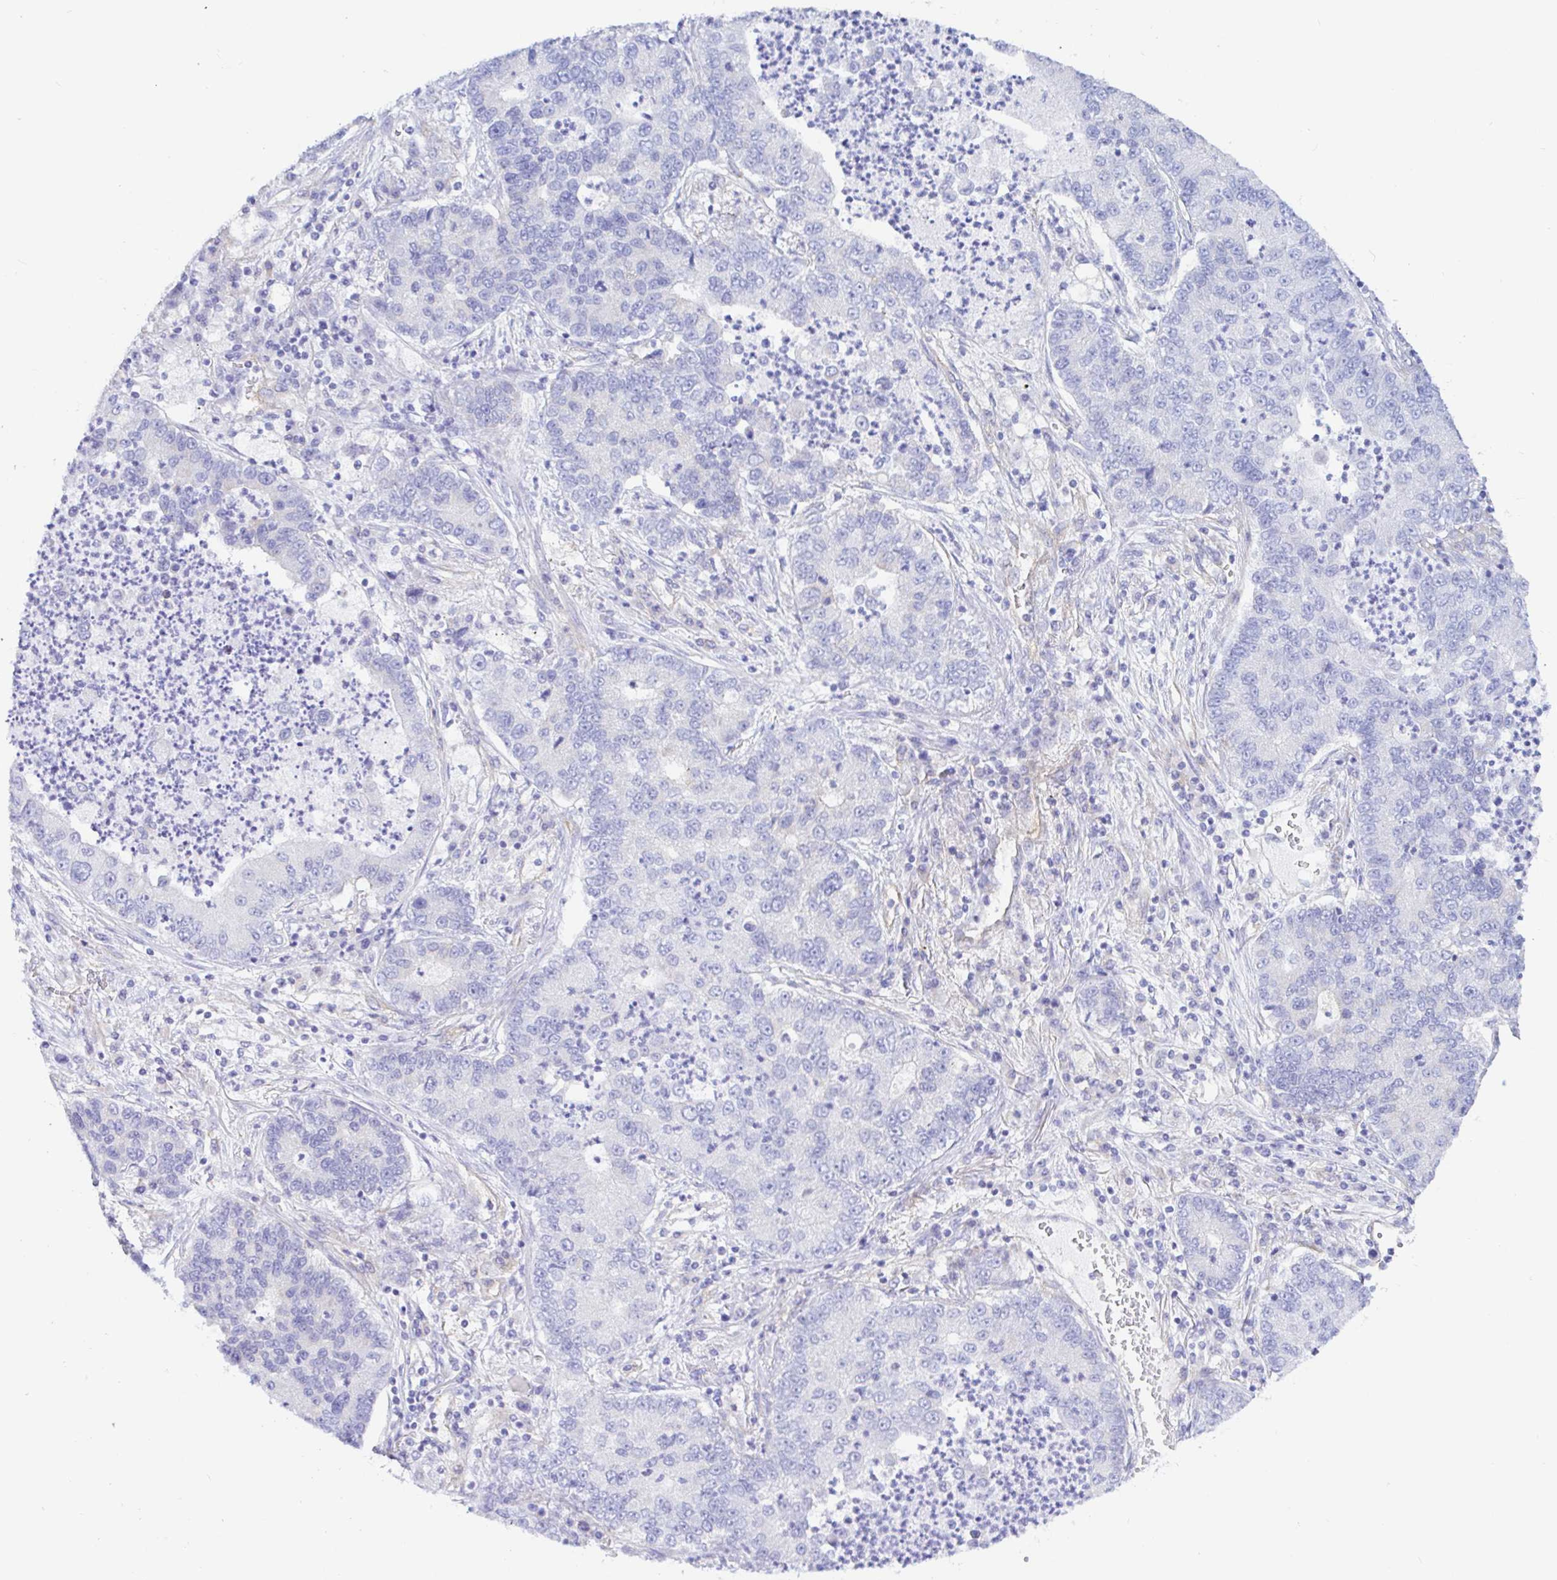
{"staining": {"intensity": "negative", "quantity": "none", "location": "none"}, "tissue": "lung cancer", "cell_type": "Tumor cells", "image_type": "cancer", "snomed": [{"axis": "morphology", "description": "Adenocarcinoma, NOS"}, {"axis": "topography", "description": "Lung"}], "caption": "The micrograph shows no staining of tumor cells in lung adenocarcinoma.", "gene": "ARL4D", "patient": {"sex": "female", "age": 57}}